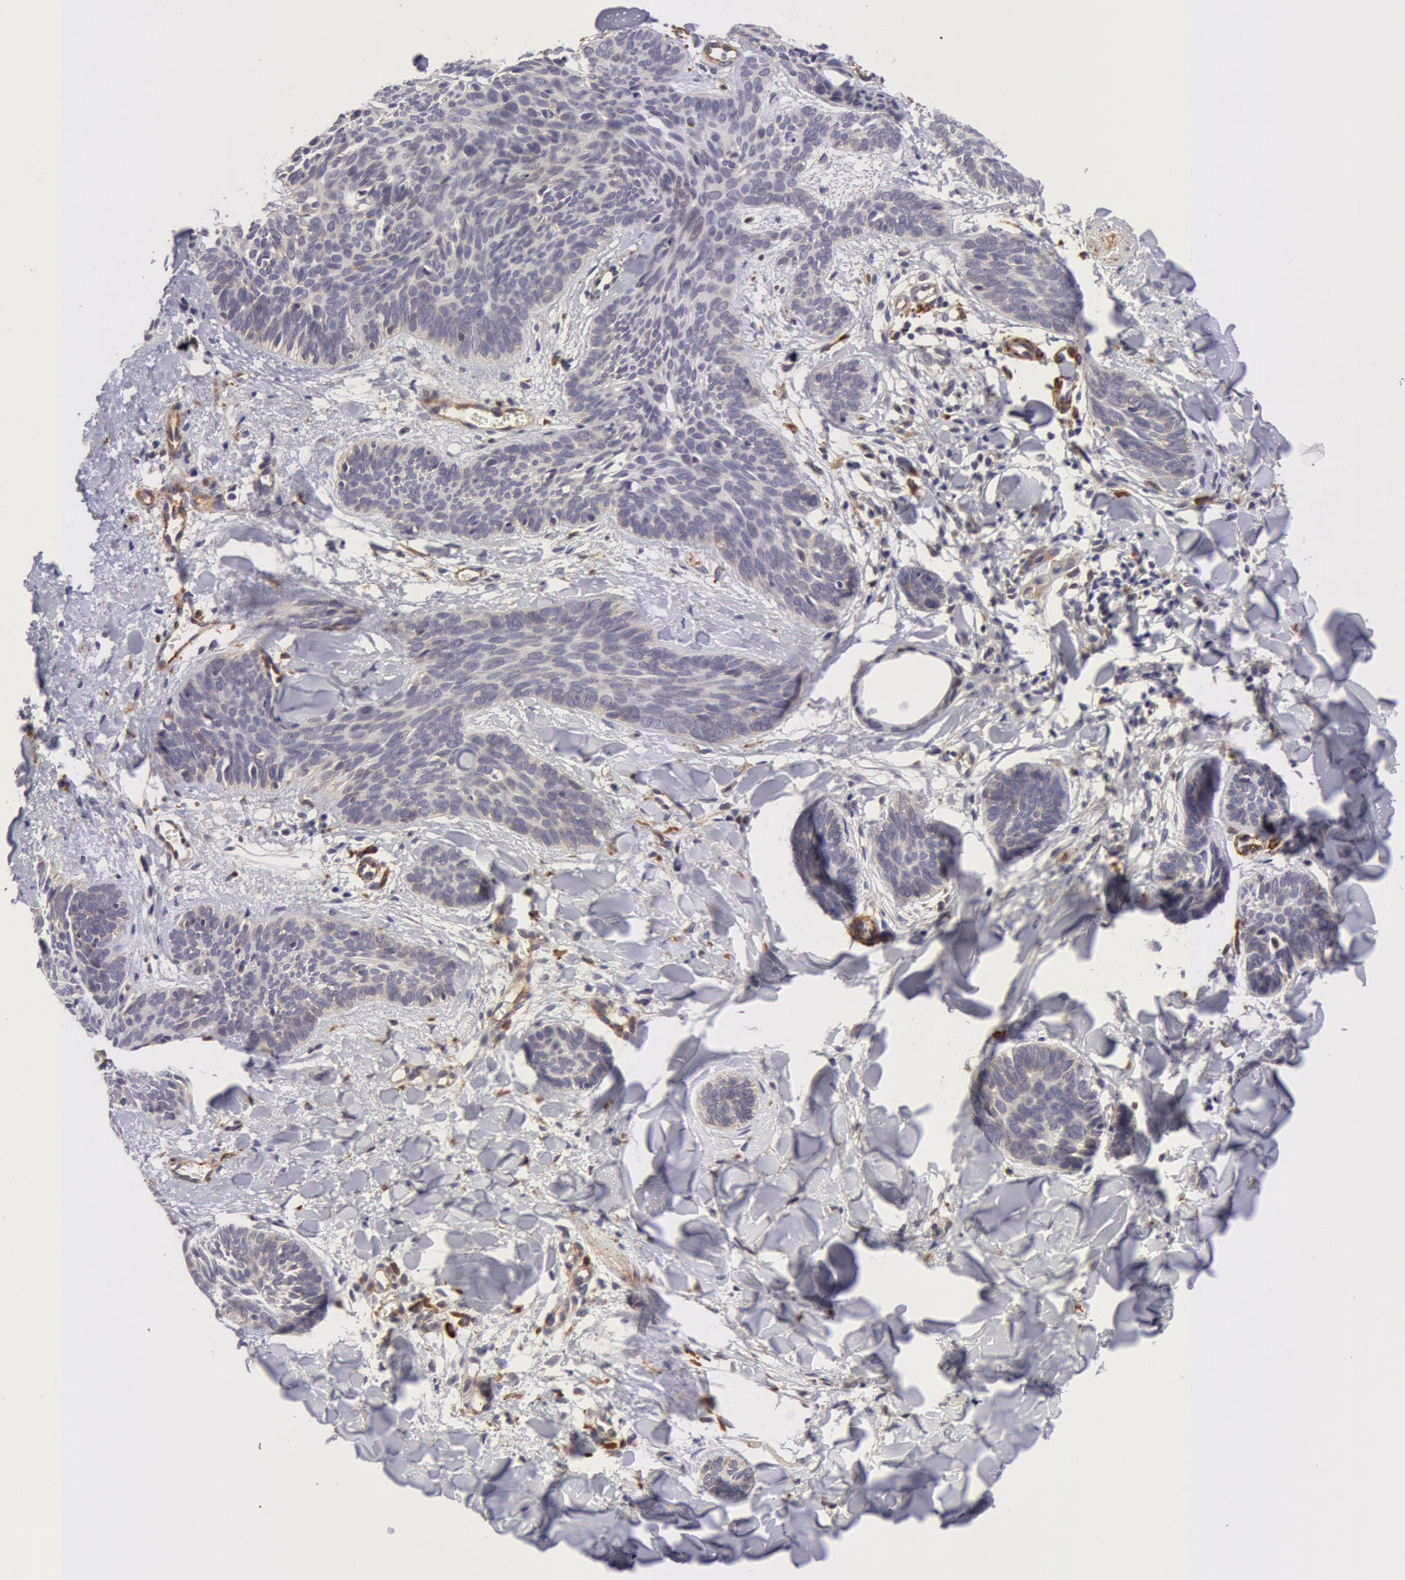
{"staining": {"intensity": "negative", "quantity": "none", "location": "none"}, "tissue": "skin cancer", "cell_type": "Tumor cells", "image_type": "cancer", "snomed": [{"axis": "morphology", "description": "Basal cell carcinoma"}, {"axis": "topography", "description": "Skin"}], "caption": "This histopathology image is of skin cancer (basal cell carcinoma) stained with IHC to label a protein in brown with the nuclei are counter-stained blue. There is no positivity in tumor cells.", "gene": "IL23A", "patient": {"sex": "female", "age": 81}}